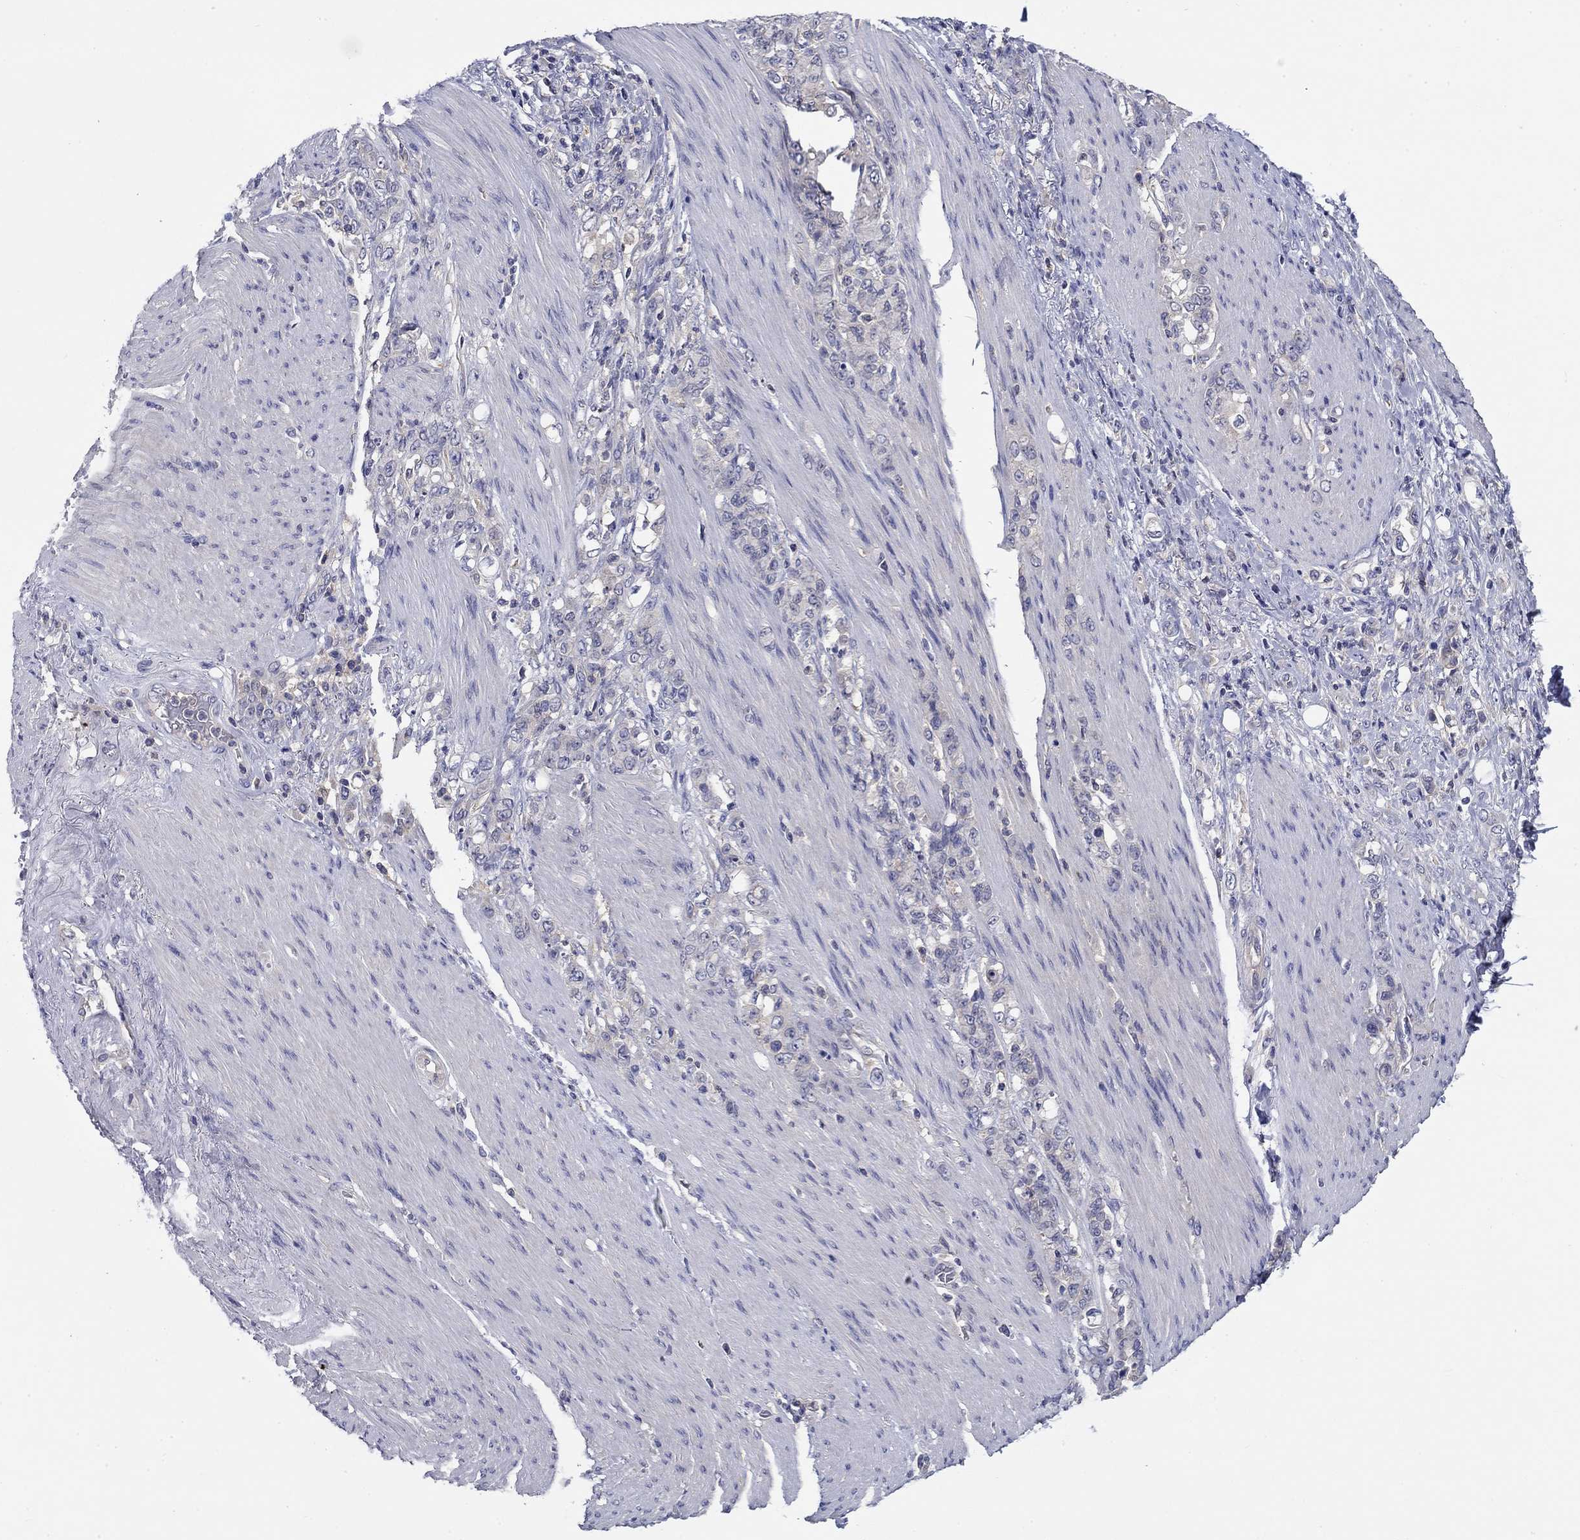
{"staining": {"intensity": "negative", "quantity": "none", "location": "none"}, "tissue": "stomach cancer", "cell_type": "Tumor cells", "image_type": "cancer", "snomed": [{"axis": "morphology", "description": "Adenocarcinoma, NOS"}, {"axis": "topography", "description": "Stomach"}], "caption": "DAB (3,3'-diaminobenzidine) immunohistochemical staining of human stomach cancer (adenocarcinoma) reveals no significant positivity in tumor cells.", "gene": "POU2F2", "patient": {"sex": "female", "age": 79}}